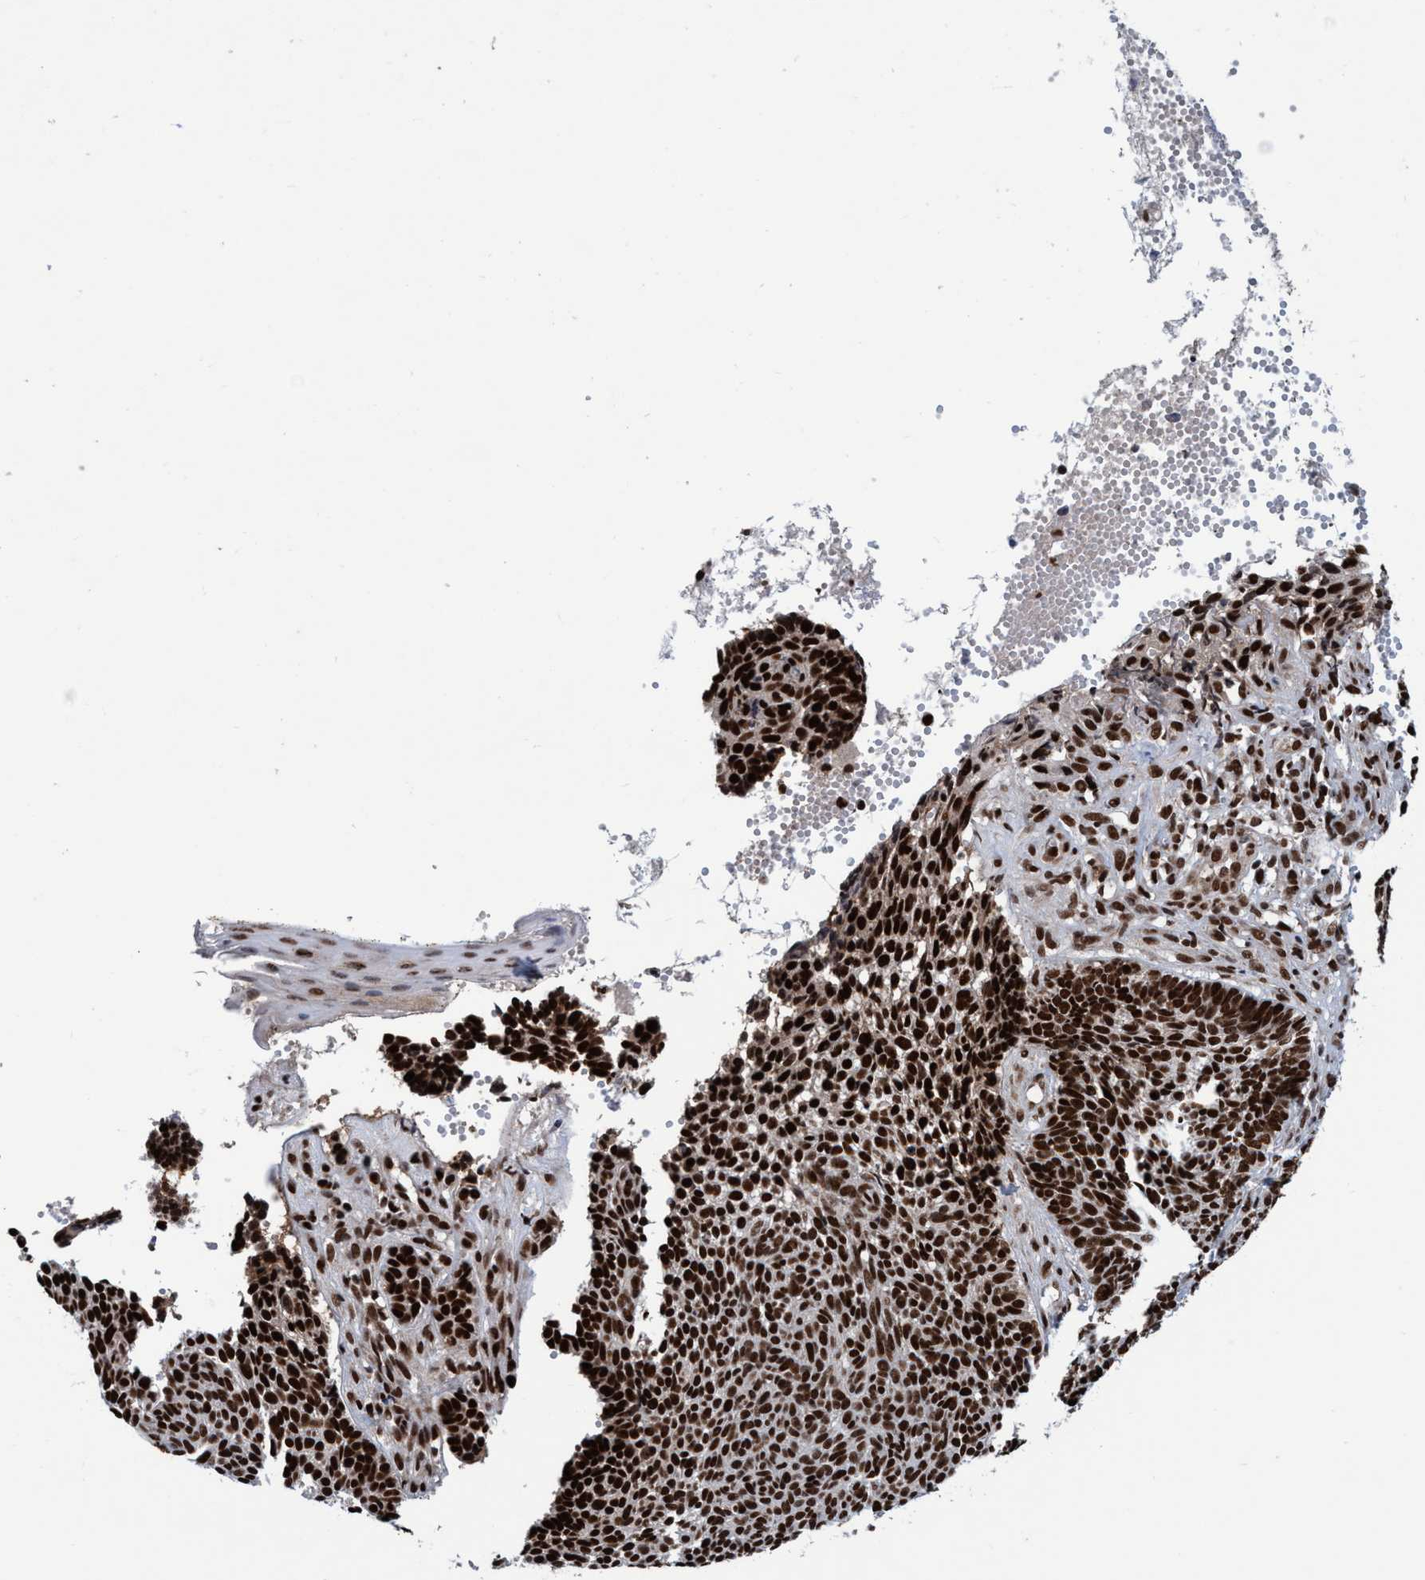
{"staining": {"intensity": "strong", "quantity": ">75%", "location": "nuclear"}, "tissue": "skin cancer", "cell_type": "Tumor cells", "image_type": "cancer", "snomed": [{"axis": "morphology", "description": "Basal cell carcinoma"}, {"axis": "topography", "description": "Skin"}], "caption": "A histopathology image of basal cell carcinoma (skin) stained for a protein reveals strong nuclear brown staining in tumor cells.", "gene": "TOPBP1", "patient": {"sex": "male", "age": 84}}